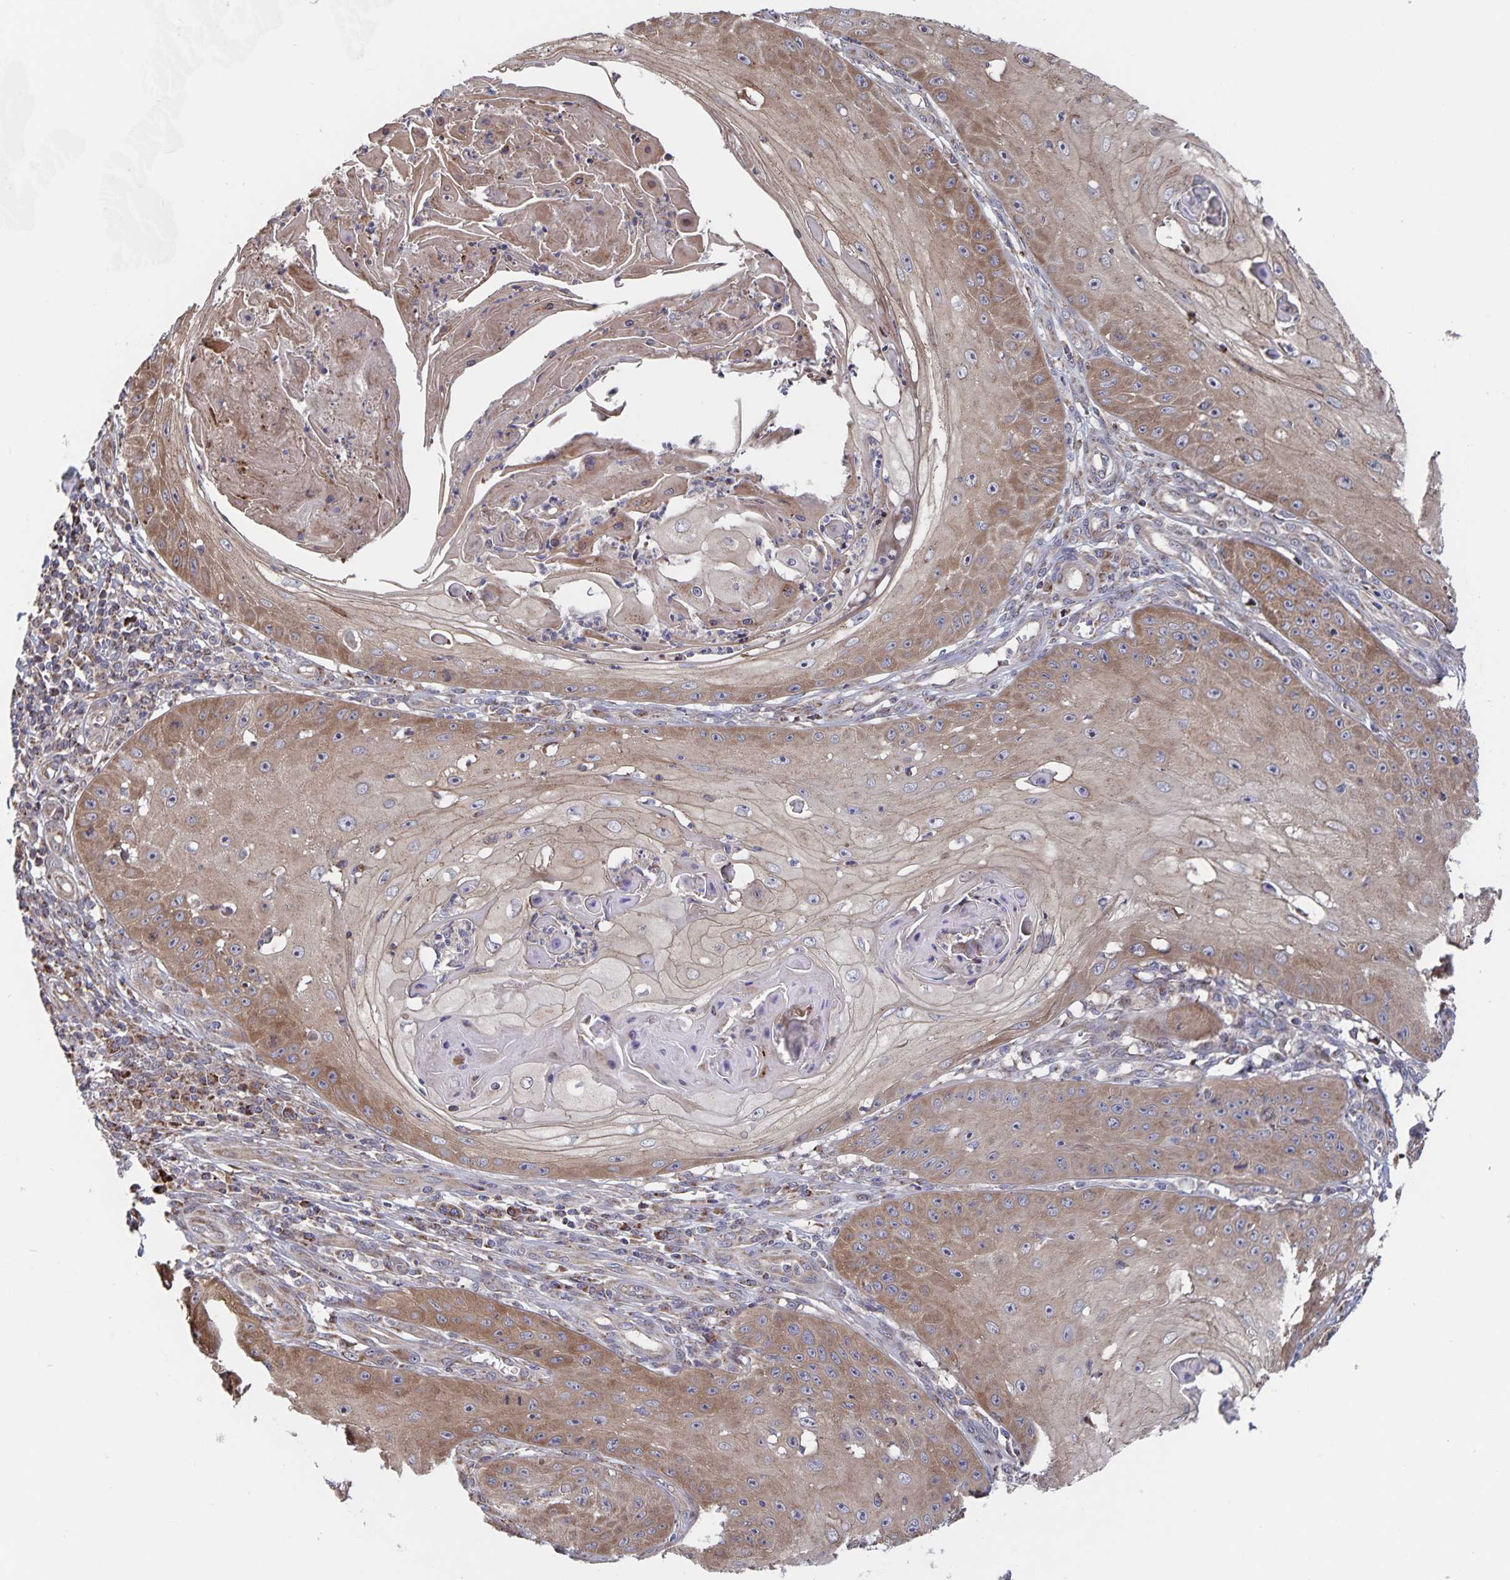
{"staining": {"intensity": "moderate", "quantity": ">75%", "location": "cytoplasmic/membranous"}, "tissue": "skin cancer", "cell_type": "Tumor cells", "image_type": "cancer", "snomed": [{"axis": "morphology", "description": "Squamous cell carcinoma, NOS"}, {"axis": "topography", "description": "Skin"}], "caption": "A brown stain highlights moderate cytoplasmic/membranous staining of a protein in skin squamous cell carcinoma tumor cells.", "gene": "ACACA", "patient": {"sex": "male", "age": 70}}